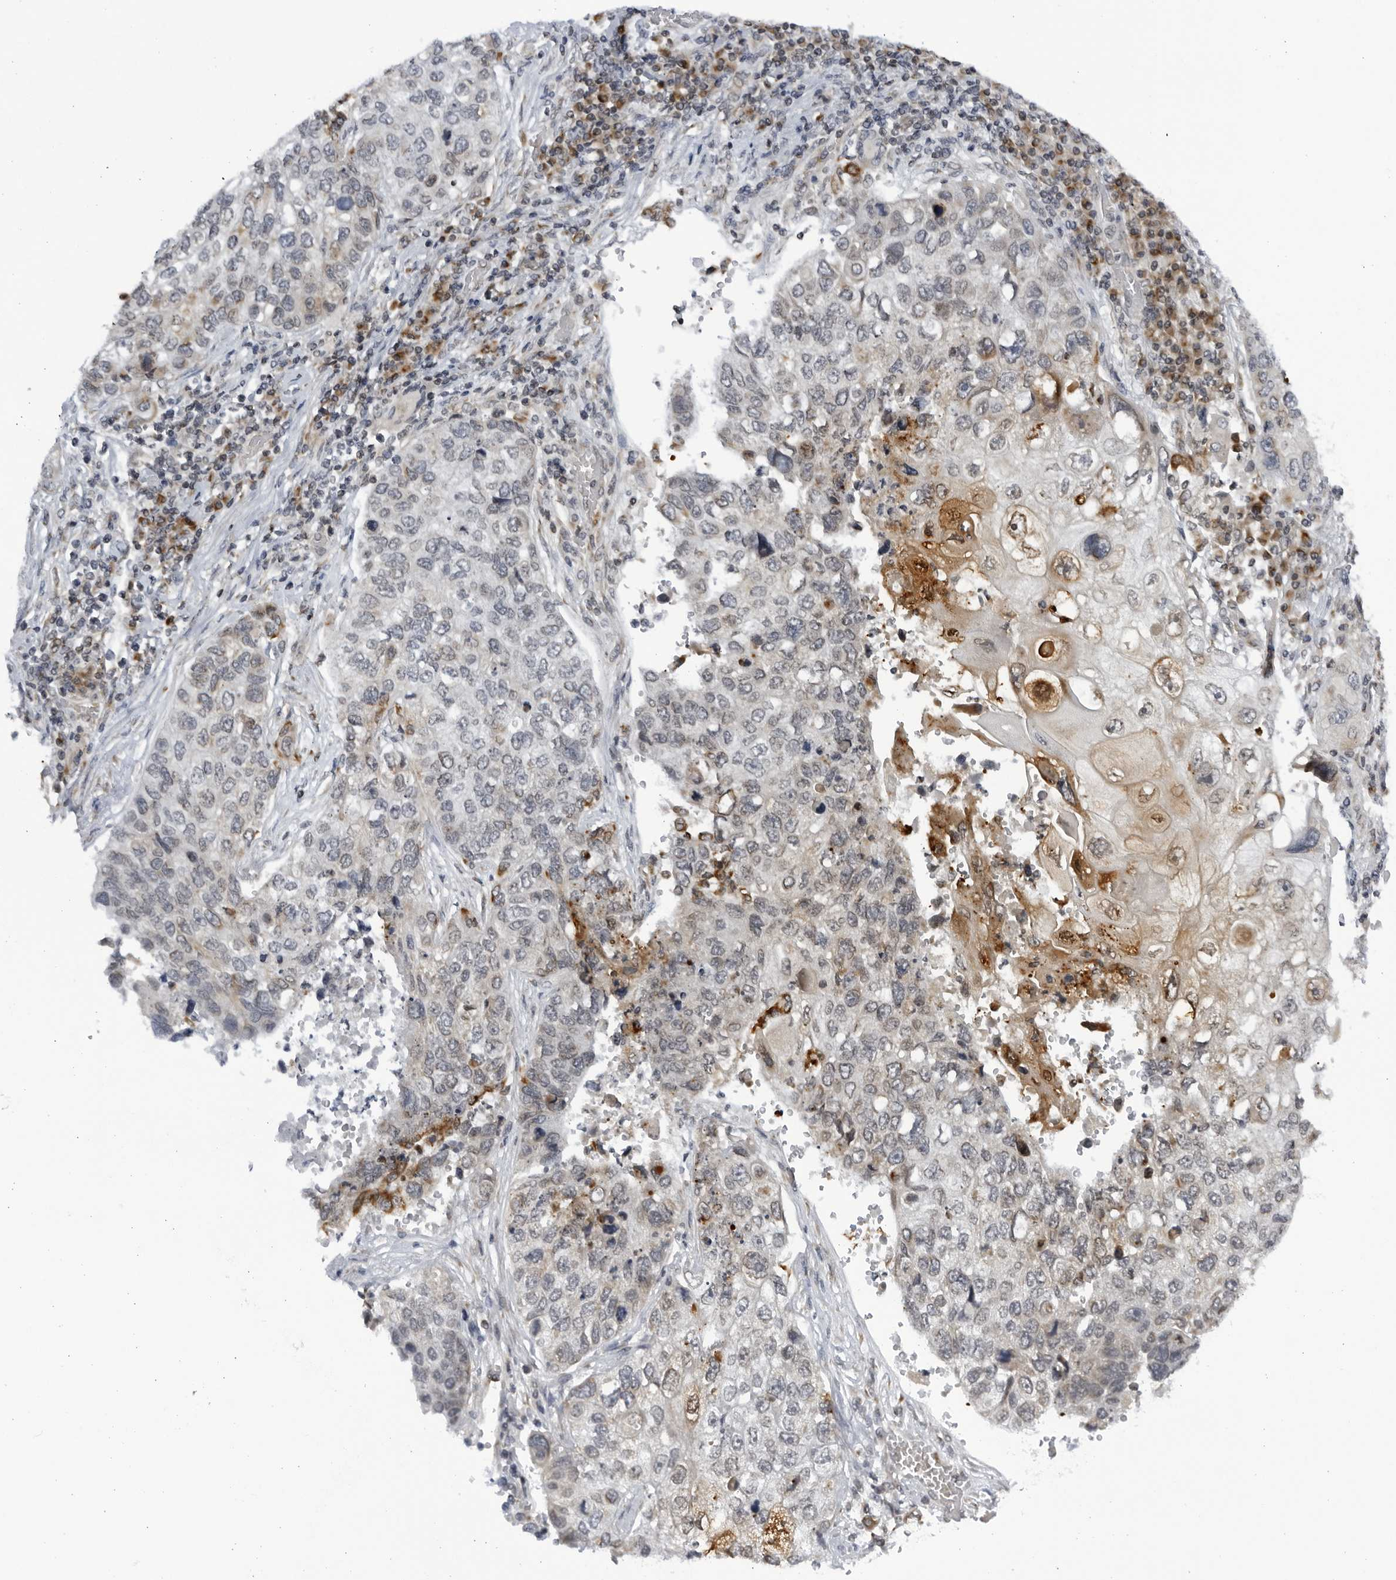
{"staining": {"intensity": "weak", "quantity": "25%-75%", "location": "cytoplasmic/membranous"}, "tissue": "lung cancer", "cell_type": "Tumor cells", "image_type": "cancer", "snomed": [{"axis": "morphology", "description": "Squamous cell carcinoma, NOS"}, {"axis": "topography", "description": "Lung"}], "caption": "Immunohistochemistry (IHC) (DAB (3,3'-diaminobenzidine)) staining of squamous cell carcinoma (lung) demonstrates weak cytoplasmic/membranous protein staining in about 25%-75% of tumor cells.", "gene": "SLC25A22", "patient": {"sex": "male", "age": 61}}